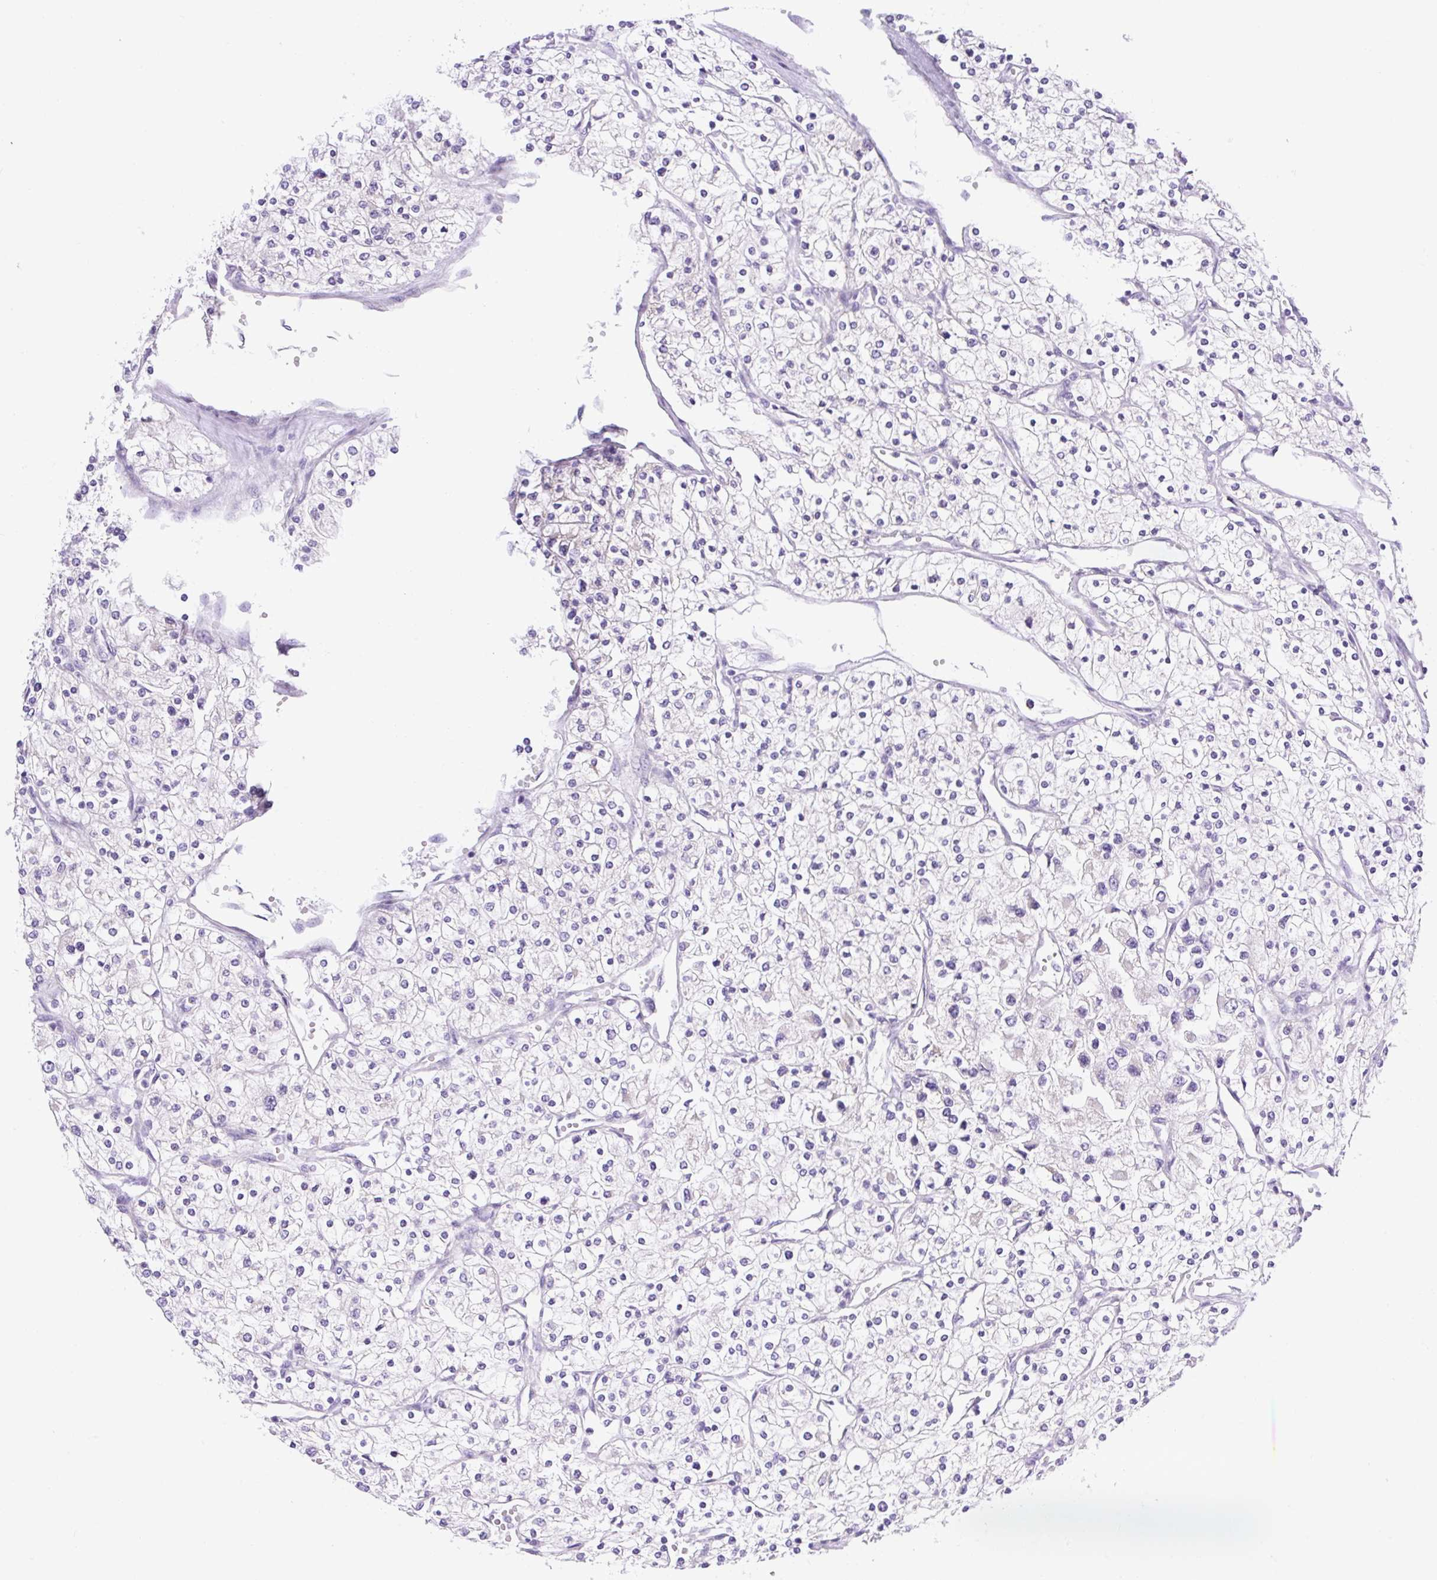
{"staining": {"intensity": "negative", "quantity": "none", "location": "none"}, "tissue": "renal cancer", "cell_type": "Tumor cells", "image_type": "cancer", "snomed": [{"axis": "morphology", "description": "Adenocarcinoma, NOS"}, {"axis": "topography", "description": "Kidney"}], "caption": "This is a photomicrograph of immunohistochemistry staining of renal adenocarcinoma, which shows no positivity in tumor cells. (DAB (3,3'-diaminobenzidine) immunohistochemistry (IHC), high magnification).", "gene": "CAMK2B", "patient": {"sex": "male", "age": 80}}